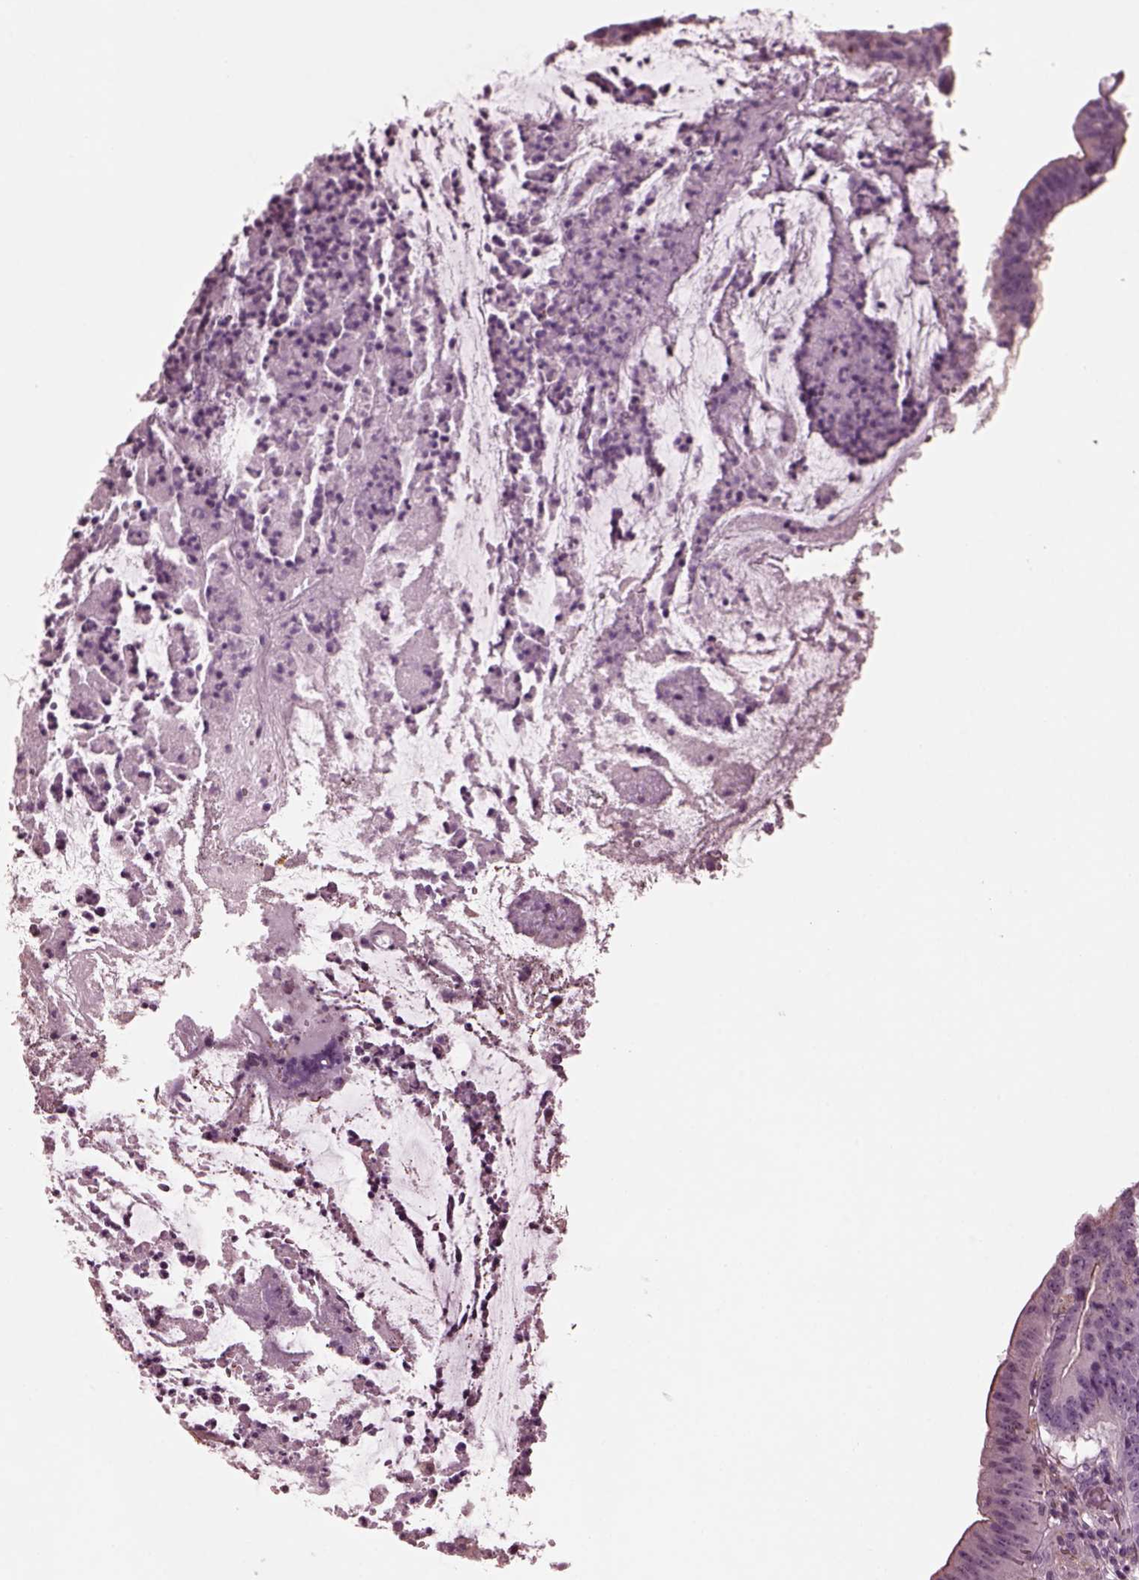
{"staining": {"intensity": "moderate", "quantity": "<25%", "location": "cytoplasmic/membranous"}, "tissue": "colorectal cancer", "cell_type": "Tumor cells", "image_type": "cancer", "snomed": [{"axis": "morphology", "description": "Adenocarcinoma, NOS"}, {"axis": "topography", "description": "Colon"}], "caption": "Colorectal cancer (adenocarcinoma) stained with a protein marker reveals moderate staining in tumor cells.", "gene": "GDF11", "patient": {"sex": "female", "age": 43}}